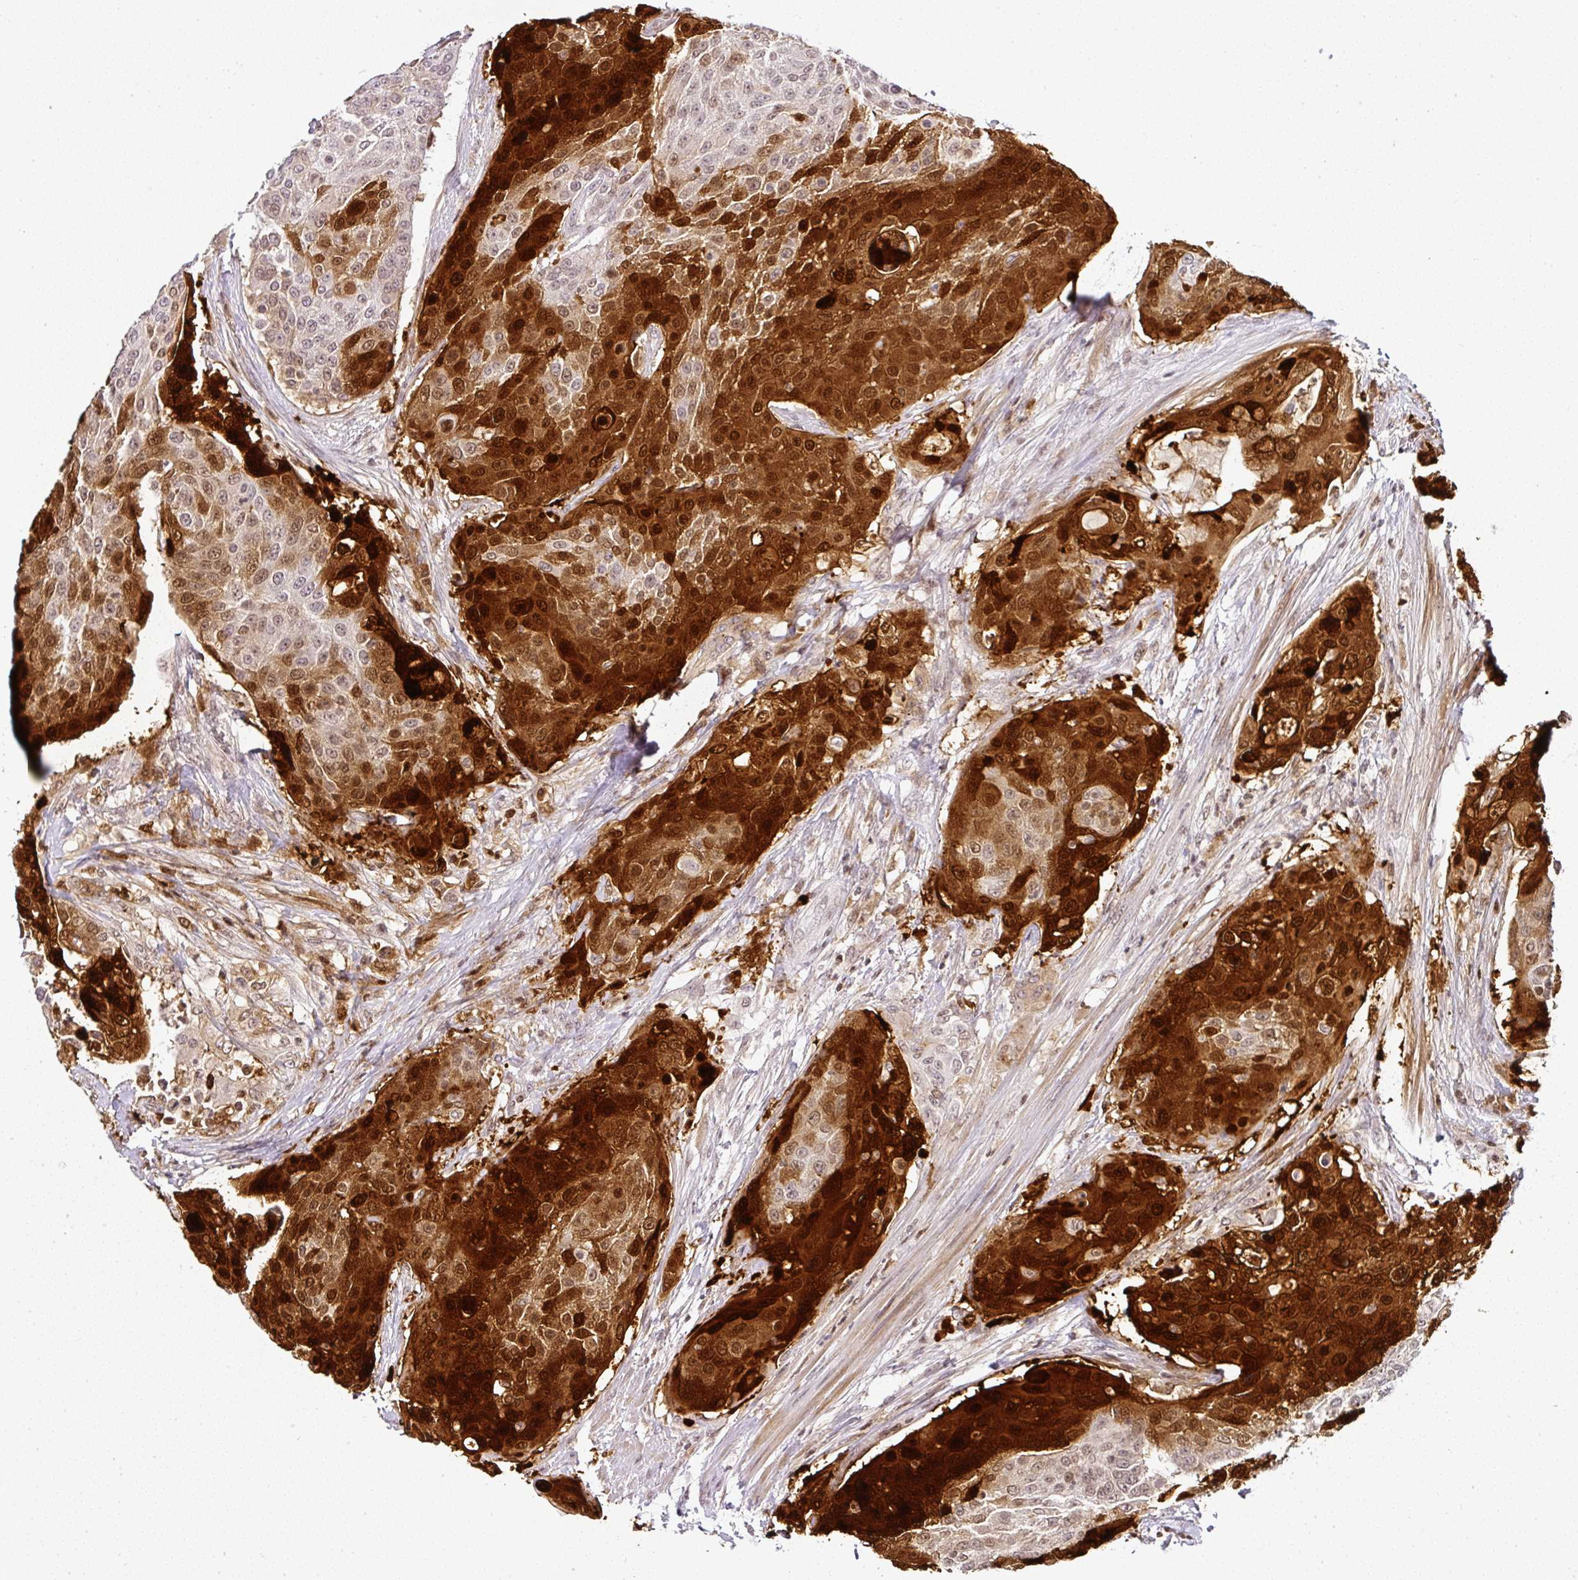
{"staining": {"intensity": "strong", "quantity": "25%-75%", "location": "cytoplasmic/membranous,nuclear"}, "tissue": "urothelial cancer", "cell_type": "Tumor cells", "image_type": "cancer", "snomed": [{"axis": "morphology", "description": "Urothelial carcinoma, High grade"}, {"axis": "topography", "description": "Urinary bladder"}], "caption": "High-power microscopy captured an immunohistochemistry (IHC) photomicrograph of high-grade urothelial carcinoma, revealing strong cytoplasmic/membranous and nuclear expression in approximately 25%-75% of tumor cells. (DAB IHC with brightfield microscopy, high magnification).", "gene": "SERPINB3", "patient": {"sex": "female", "age": 63}}